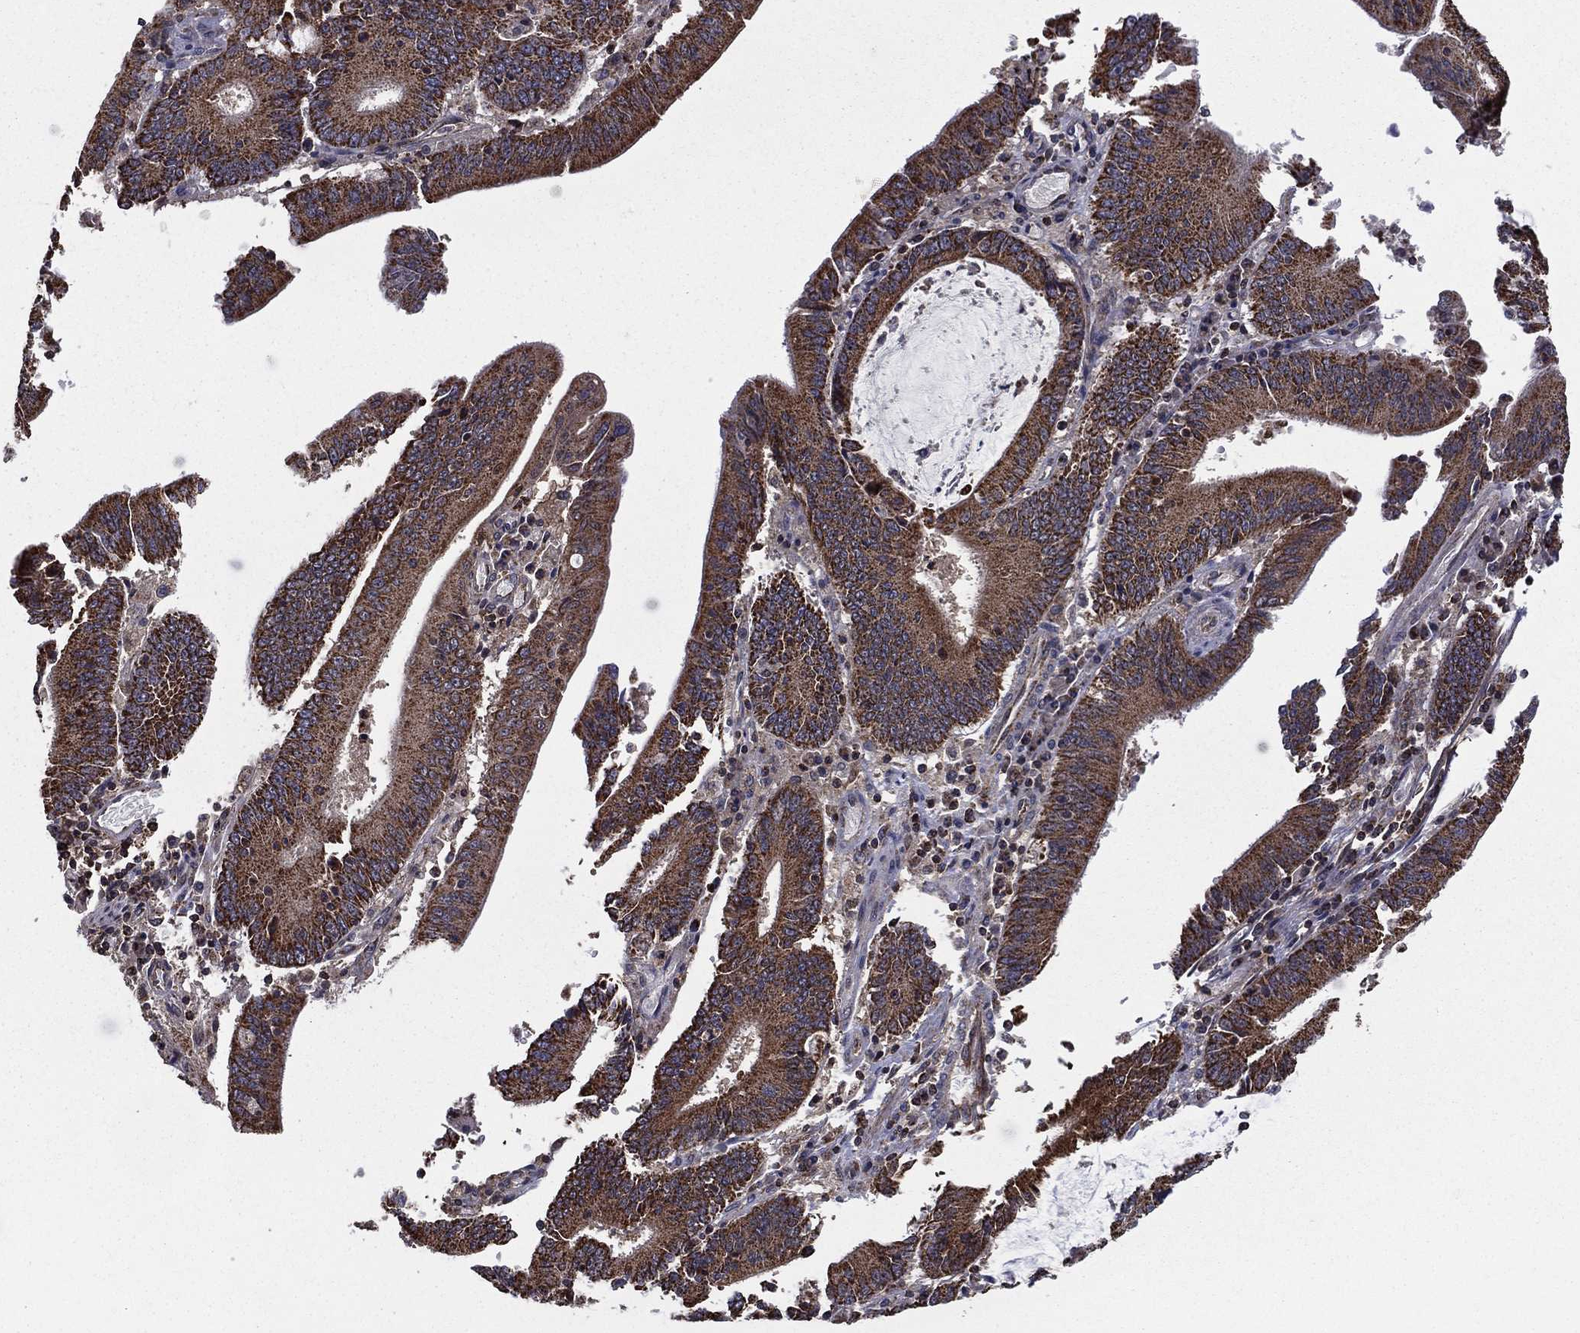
{"staining": {"intensity": "strong", "quantity": ">75%", "location": "cytoplasmic/membranous"}, "tissue": "stomach cancer", "cell_type": "Tumor cells", "image_type": "cancer", "snomed": [{"axis": "morphology", "description": "Adenocarcinoma, NOS"}, {"axis": "topography", "description": "Stomach, upper"}], "caption": "Brown immunohistochemical staining in human stomach cancer shows strong cytoplasmic/membranous expression in approximately >75% of tumor cells. (DAB (3,3'-diaminobenzidine) = brown stain, brightfield microscopy at high magnification).", "gene": "RIGI", "patient": {"sex": "male", "age": 68}}